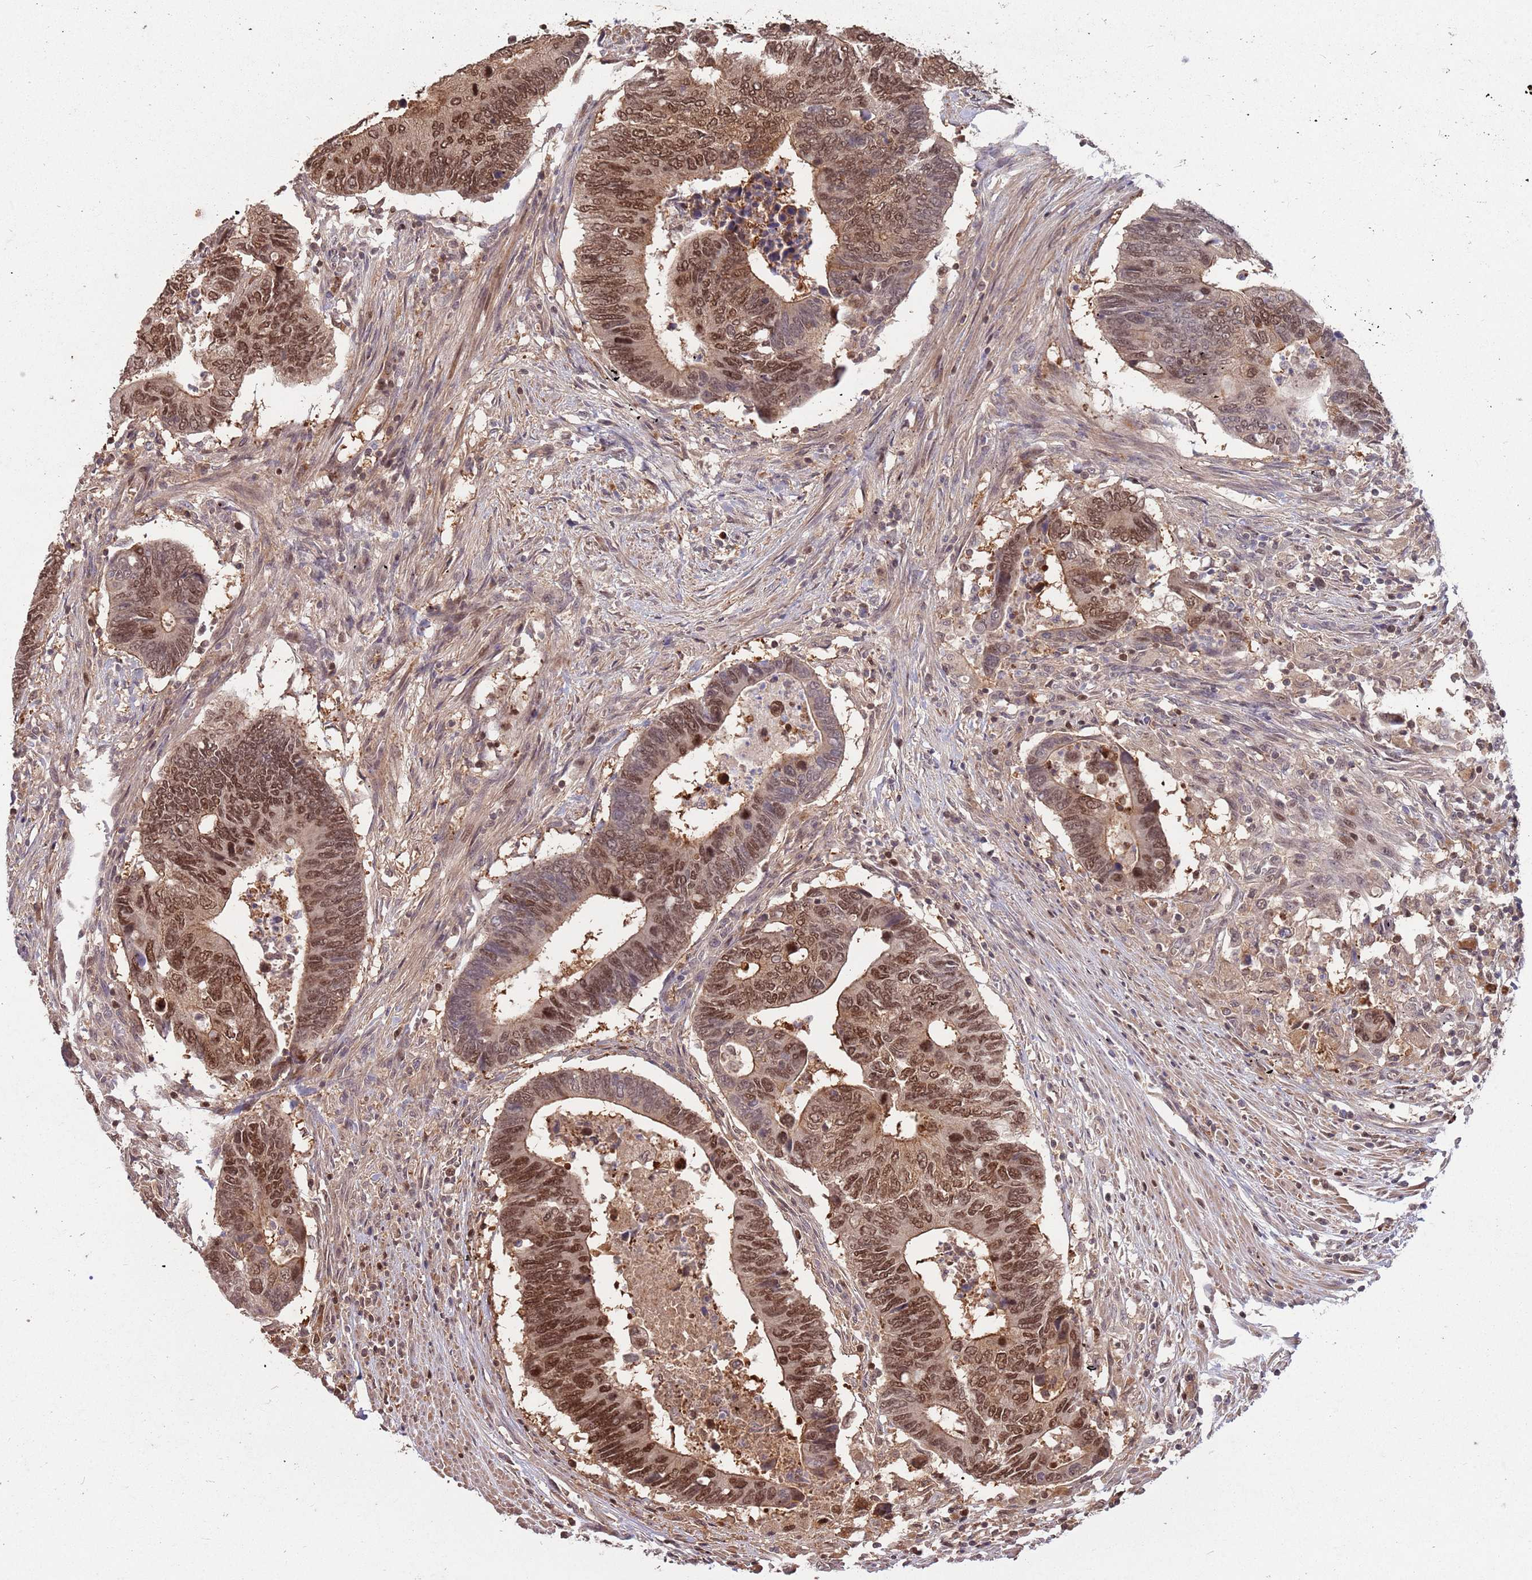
{"staining": {"intensity": "strong", "quantity": ">75%", "location": "cytoplasmic/membranous,nuclear"}, "tissue": "colorectal cancer", "cell_type": "Tumor cells", "image_type": "cancer", "snomed": [{"axis": "morphology", "description": "Adenocarcinoma, NOS"}, {"axis": "topography", "description": "Colon"}], "caption": "DAB immunohistochemical staining of colorectal cancer displays strong cytoplasmic/membranous and nuclear protein expression in approximately >75% of tumor cells.", "gene": "SALL1", "patient": {"sex": "male", "age": 87}}